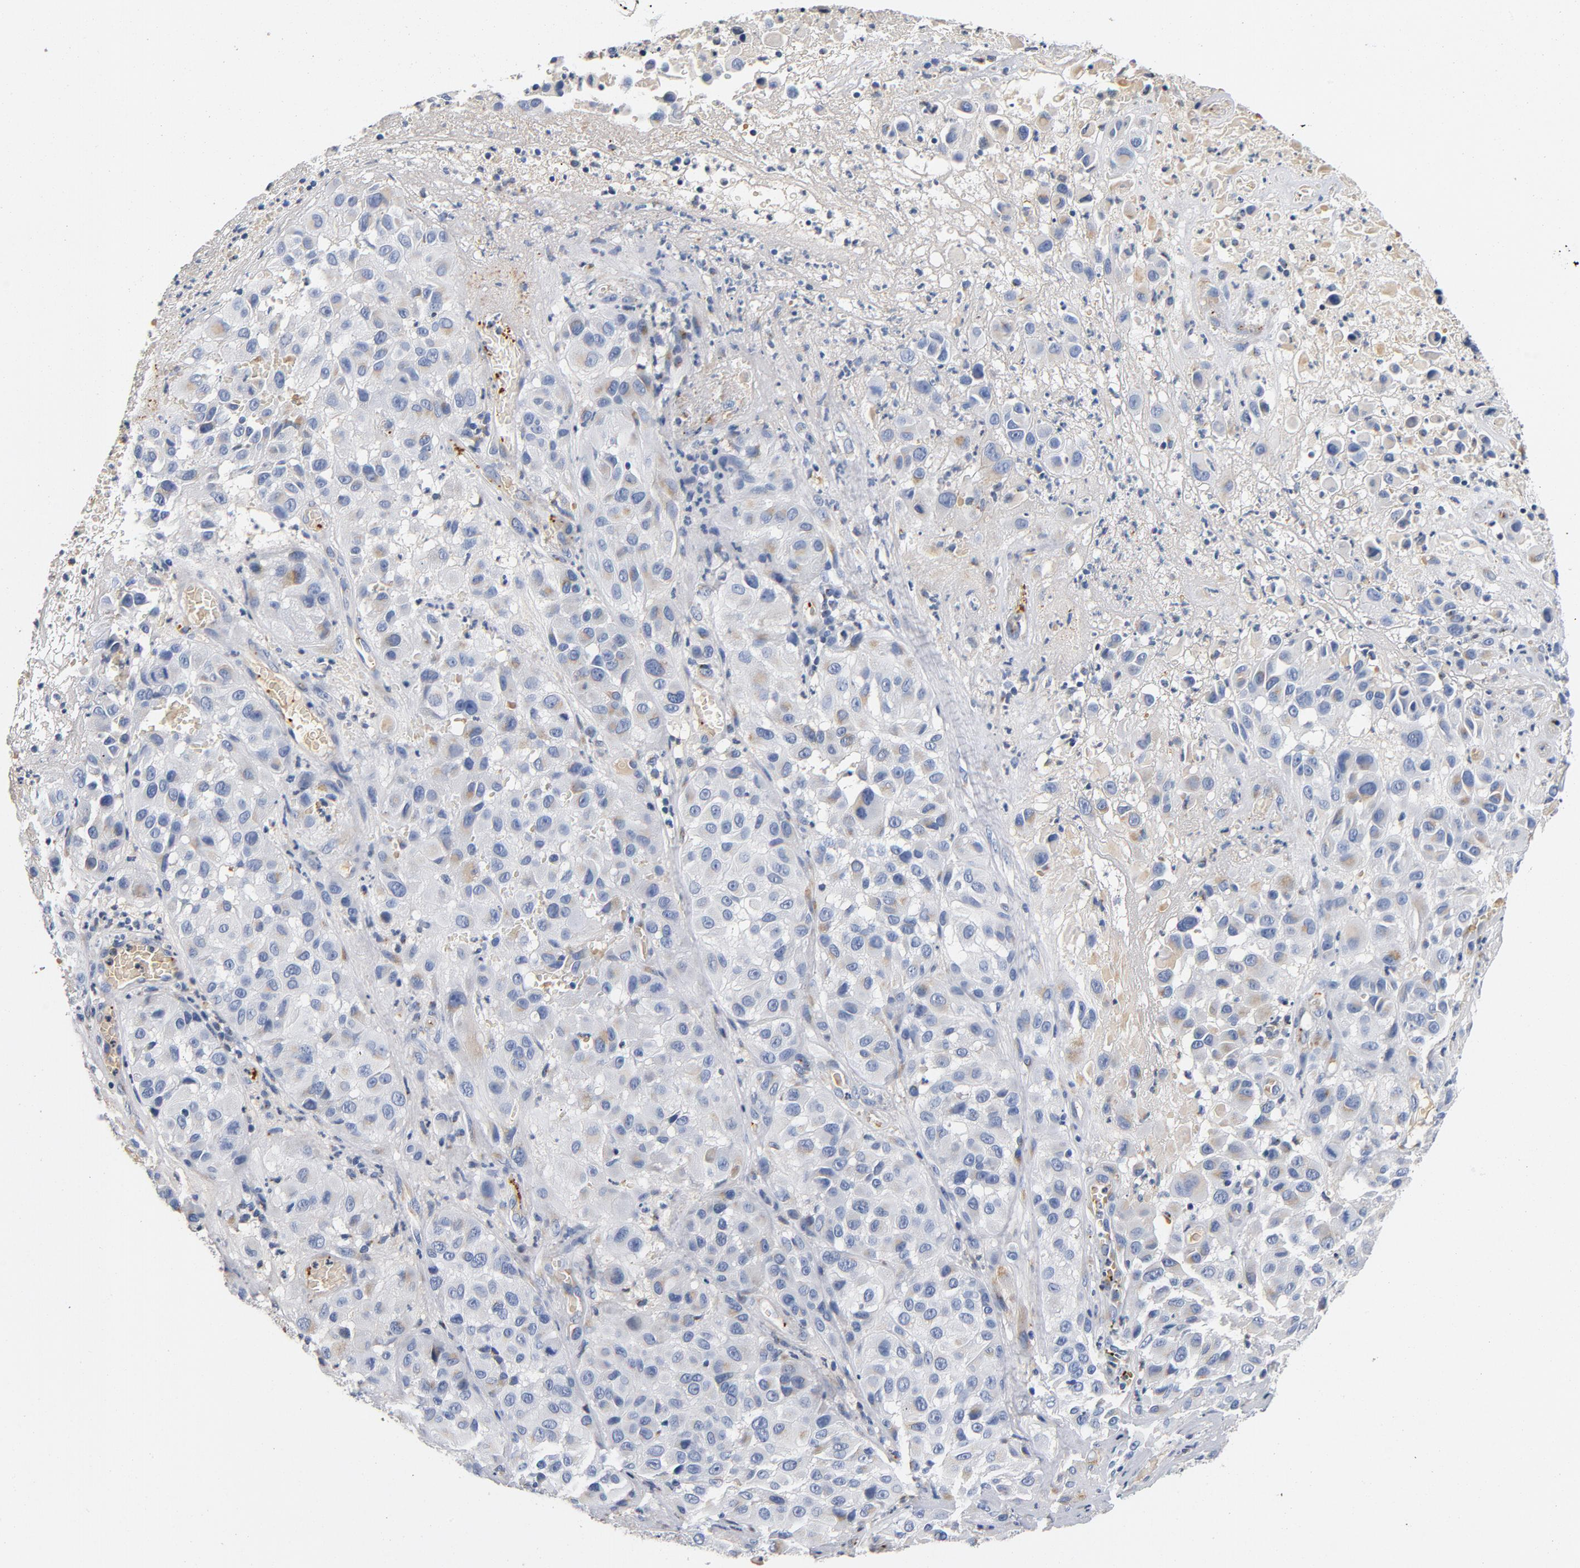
{"staining": {"intensity": "negative", "quantity": "none", "location": "none"}, "tissue": "melanoma", "cell_type": "Tumor cells", "image_type": "cancer", "snomed": [{"axis": "morphology", "description": "Malignant melanoma, NOS"}, {"axis": "topography", "description": "Skin"}], "caption": "Immunohistochemical staining of human melanoma reveals no significant positivity in tumor cells.", "gene": "LMAN2", "patient": {"sex": "female", "age": 21}}